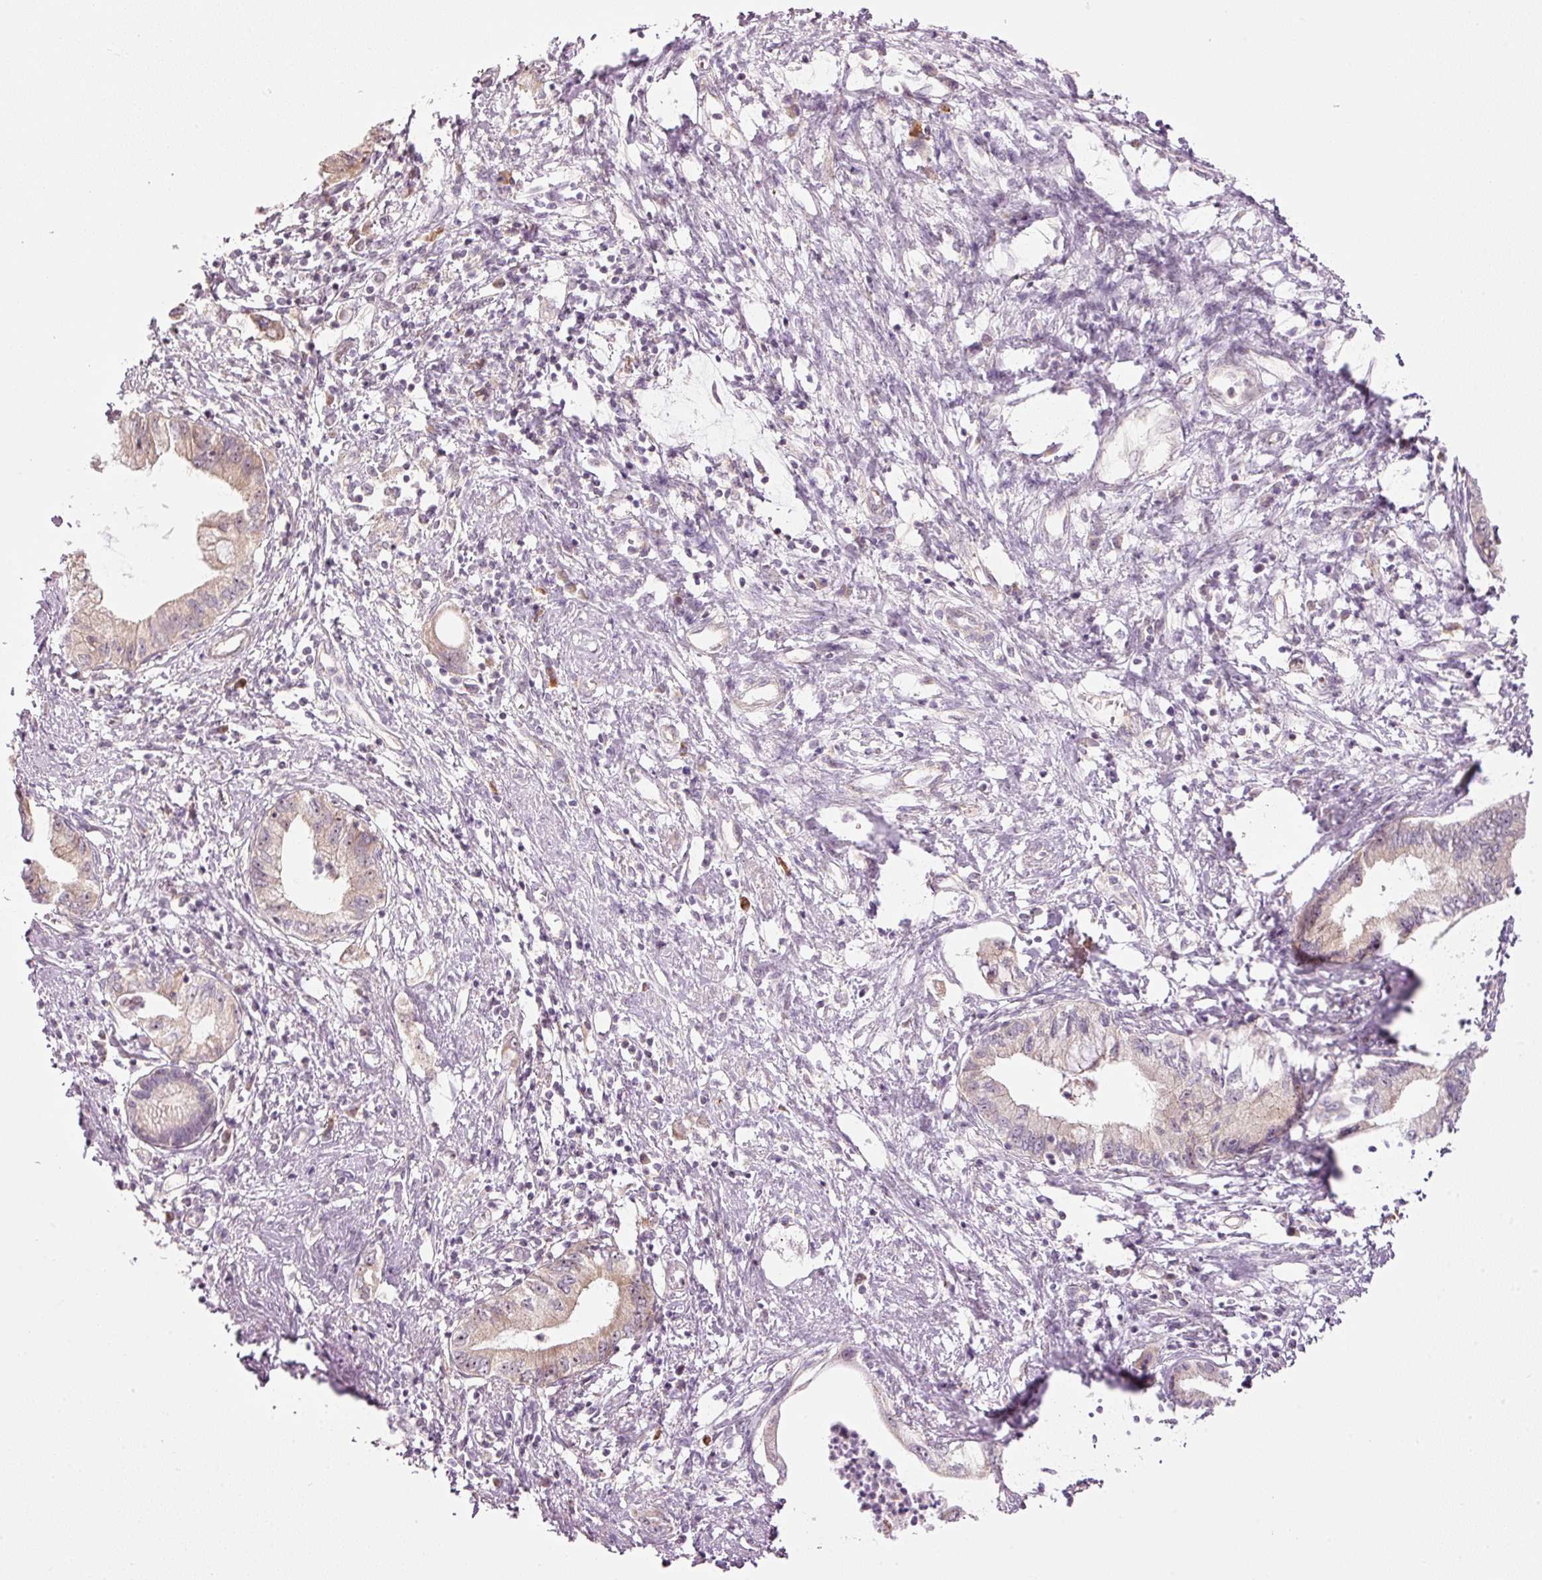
{"staining": {"intensity": "moderate", "quantity": "25%-75%", "location": "cytoplasmic/membranous"}, "tissue": "pancreatic cancer", "cell_type": "Tumor cells", "image_type": "cancer", "snomed": [{"axis": "morphology", "description": "Adenocarcinoma, NOS"}, {"axis": "topography", "description": "Pancreas"}], "caption": "Immunohistochemical staining of pancreatic adenocarcinoma demonstrates medium levels of moderate cytoplasmic/membranous protein expression in approximately 25%-75% of tumor cells. The staining was performed using DAB (3,3'-diaminobenzidine), with brown indicating positive protein expression. Nuclei are stained blue with hematoxylin.", "gene": "CDC20B", "patient": {"sex": "female", "age": 73}}